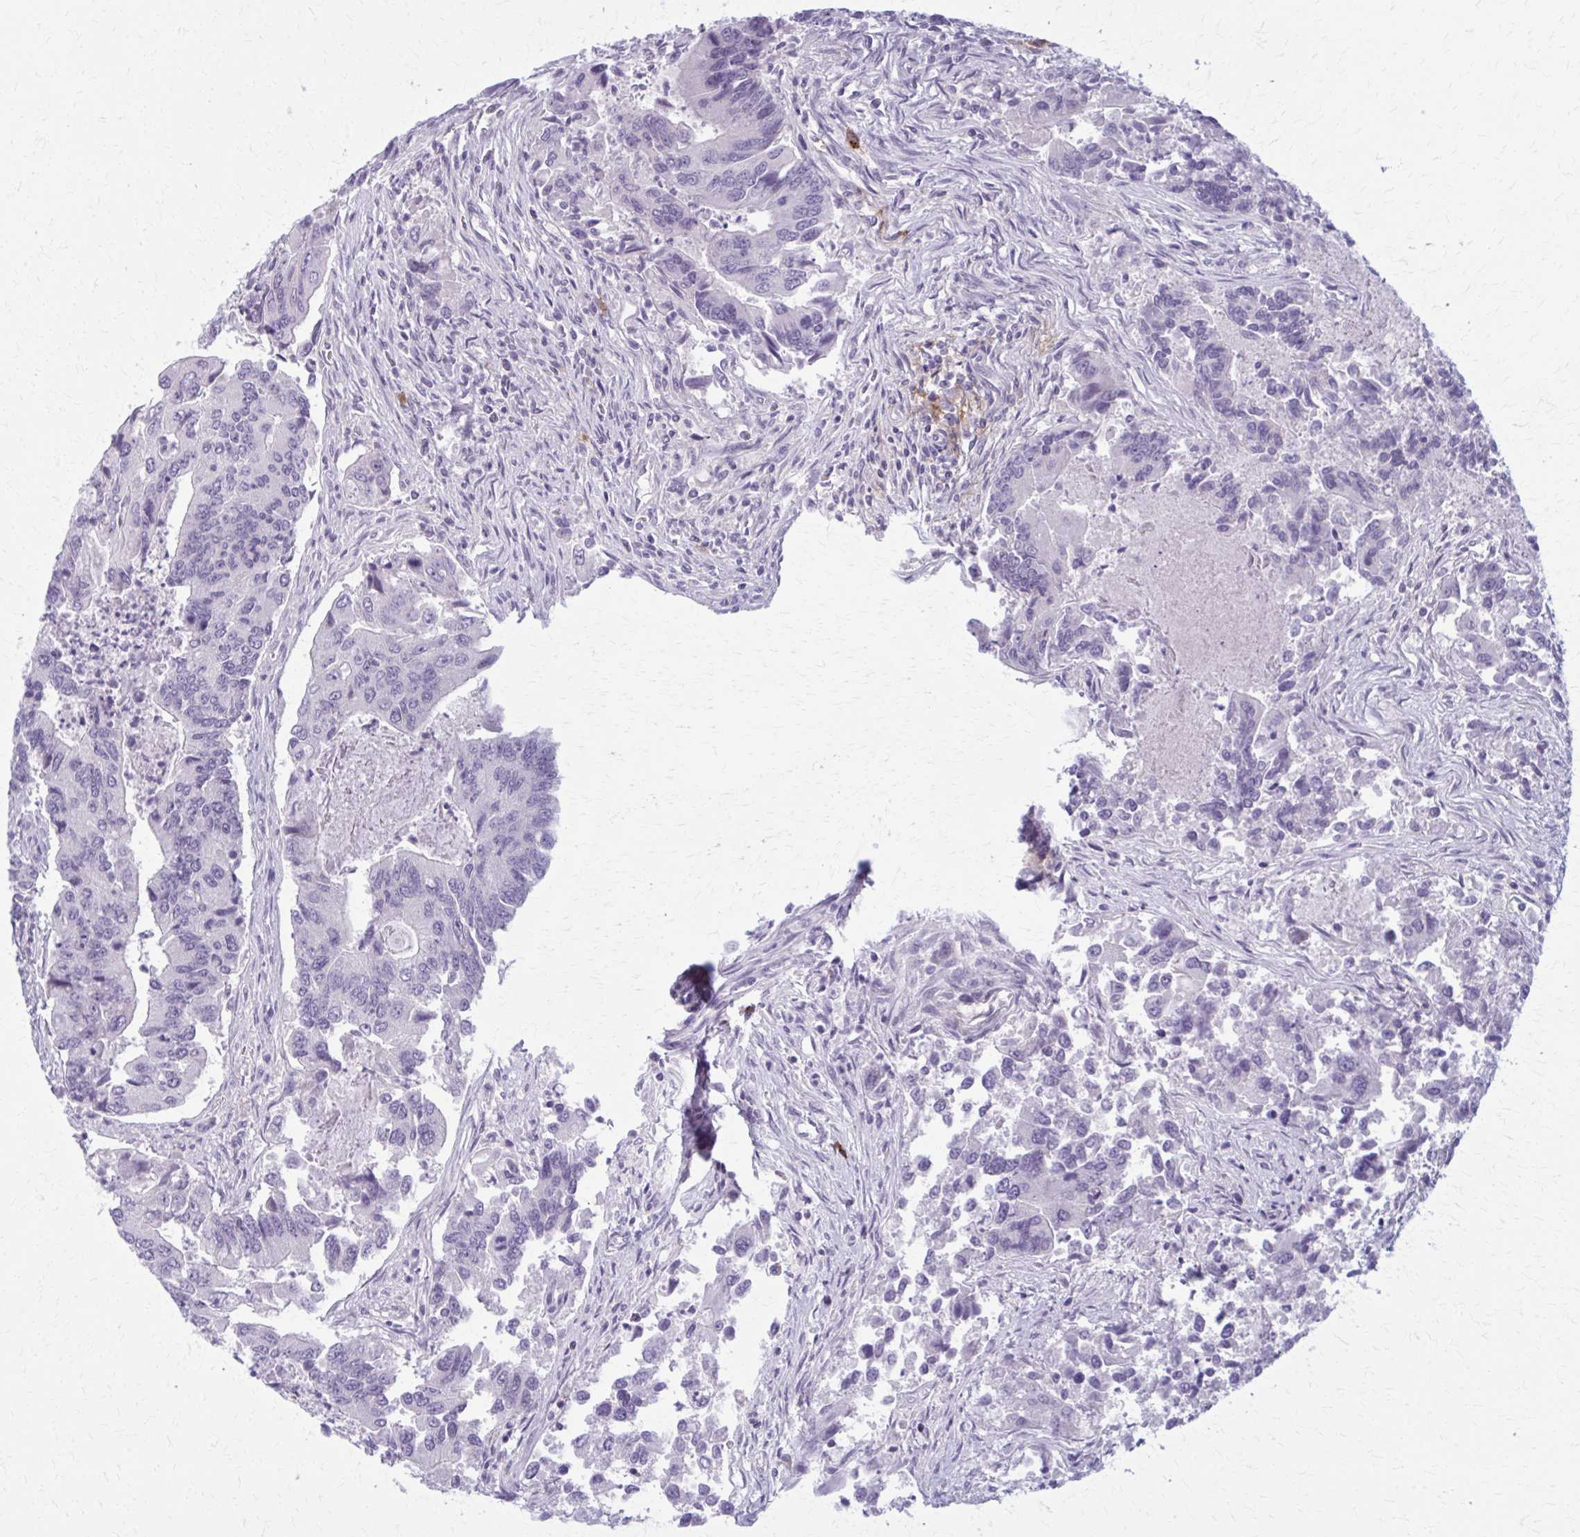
{"staining": {"intensity": "negative", "quantity": "none", "location": "none"}, "tissue": "colorectal cancer", "cell_type": "Tumor cells", "image_type": "cancer", "snomed": [{"axis": "morphology", "description": "Adenocarcinoma, NOS"}, {"axis": "topography", "description": "Colon"}], "caption": "IHC image of neoplastic tissue: human colorectal adenocarcinoma stained with DAB shows no significant protein expression in tumor cells. (Stains: DAB (3,3'-diaminobenzidine) IHC with hematoxylin counter stain, Microscopy: brightfield microscopy at high magnification).", "gene": "CD38", "patient": {"sex": "female", "age": 67}}